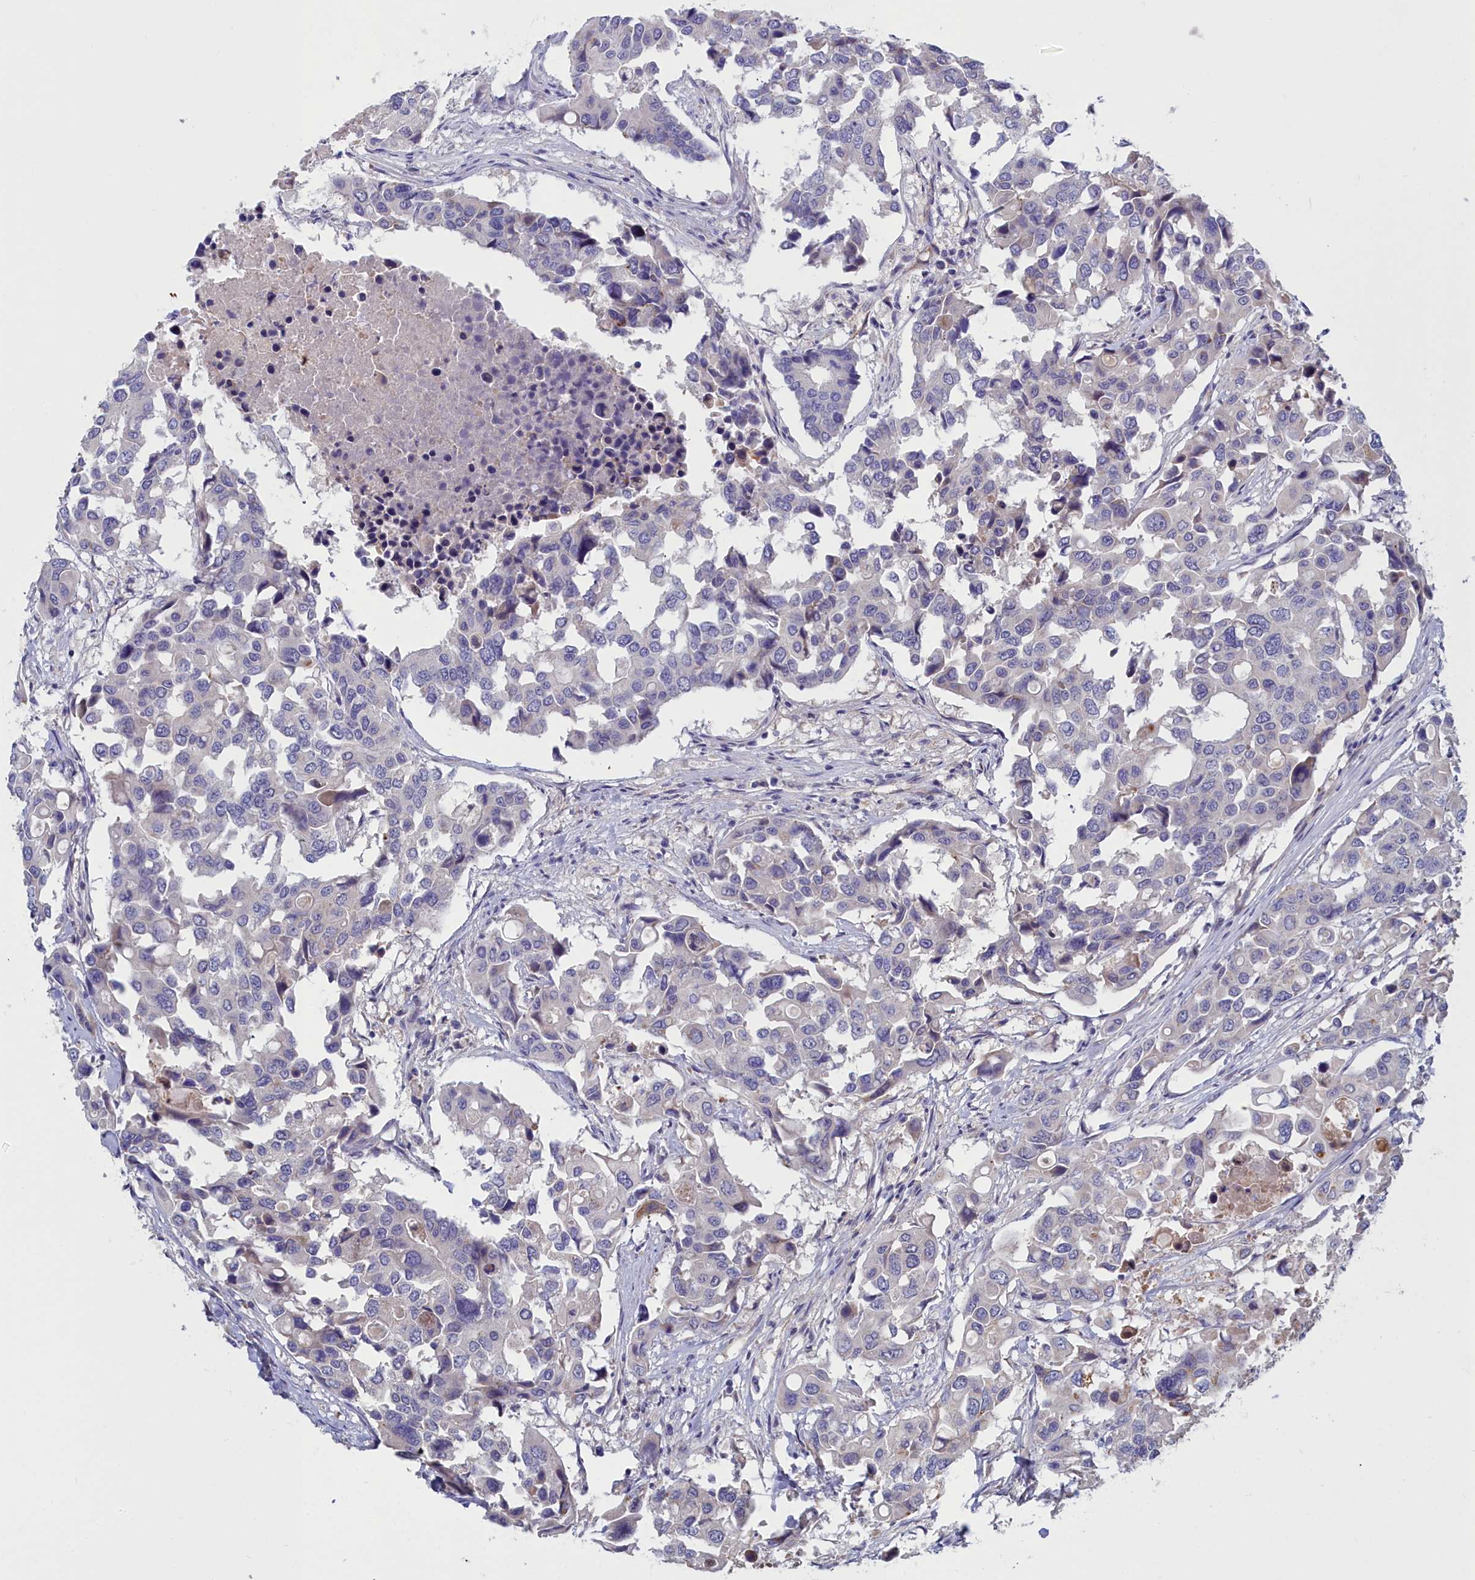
{"staining": {"intensity": "negative", "quantity": "none", "location": "none"}, "tissue": "colorectal cancer", "cell_type": "Tumor cells", "image_type": "cancer", "snomed": [{"axis": "morphology", "description": "Adenocarcinoma, NOS"}, {"axis": "topography", "description": "Colon"}], "caption": "Adenocarcinoma (colorectal) was stained to show a protein in brown. There is no significant positivity in tumor cells.", "gene": "RDX", "patient": {"sex": "male", "age": 77}}